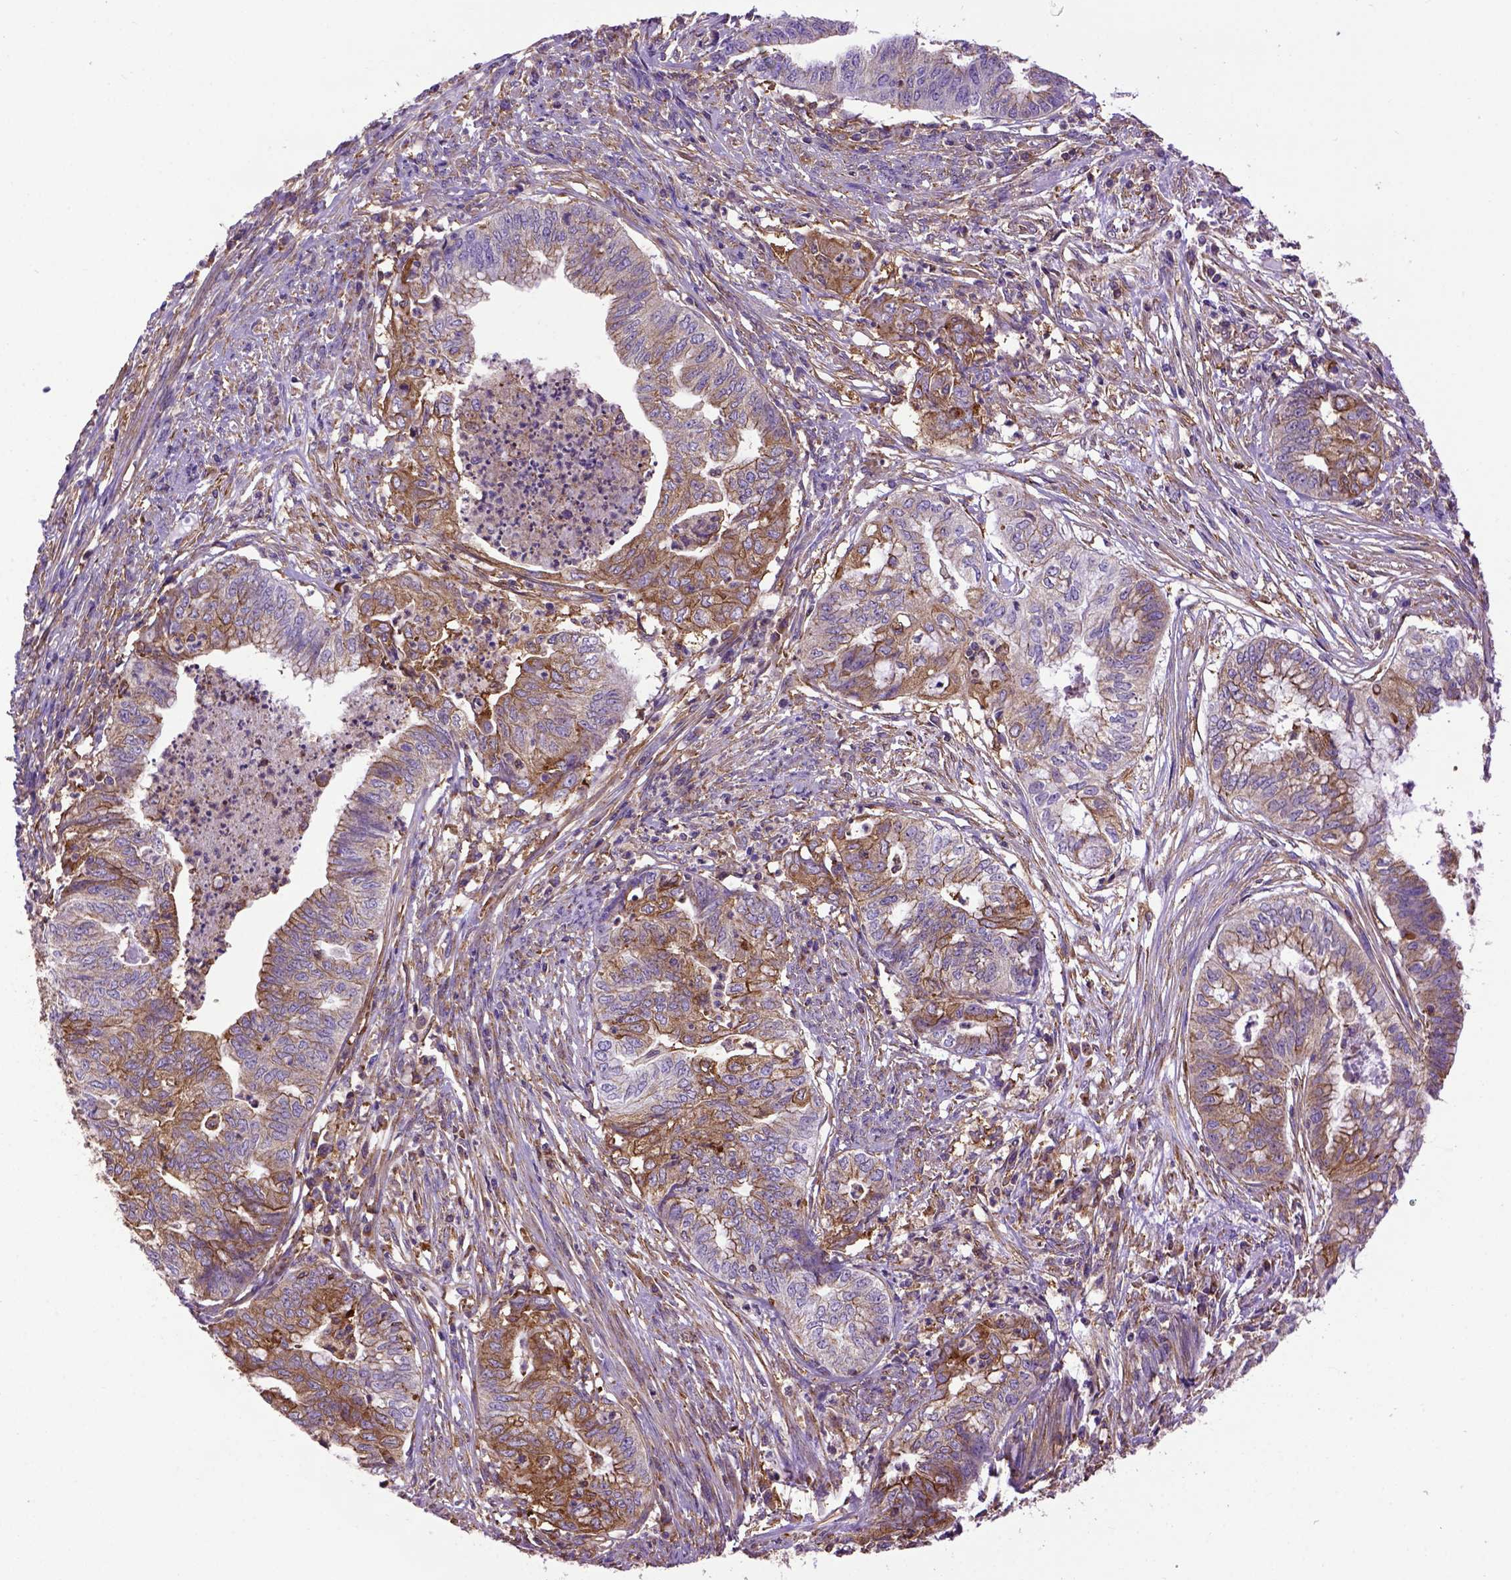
{"staining": {"intensity": "moderate", "quantity": "25%-75%", "location": "cytoplasmic/membranous"}, "tissue": "endometrial cancer", "cell_type": "Tumor cells", "image_type": "cancer", "snomed": [{"axis": "morphology", "description": "Adenocarcinoma, NOS"}, {"axis": "topography", "description": "Endometrium"}], "caption": "Immunohistochemical staining of adenocarcinoma (endometrial) demonstrates medium levels of moderate cytoplasmic/membranous staining in approximately 25%-75% of tumor cells.", "gene": "MVP", "patient": {"sex": "female", "age": 79}}